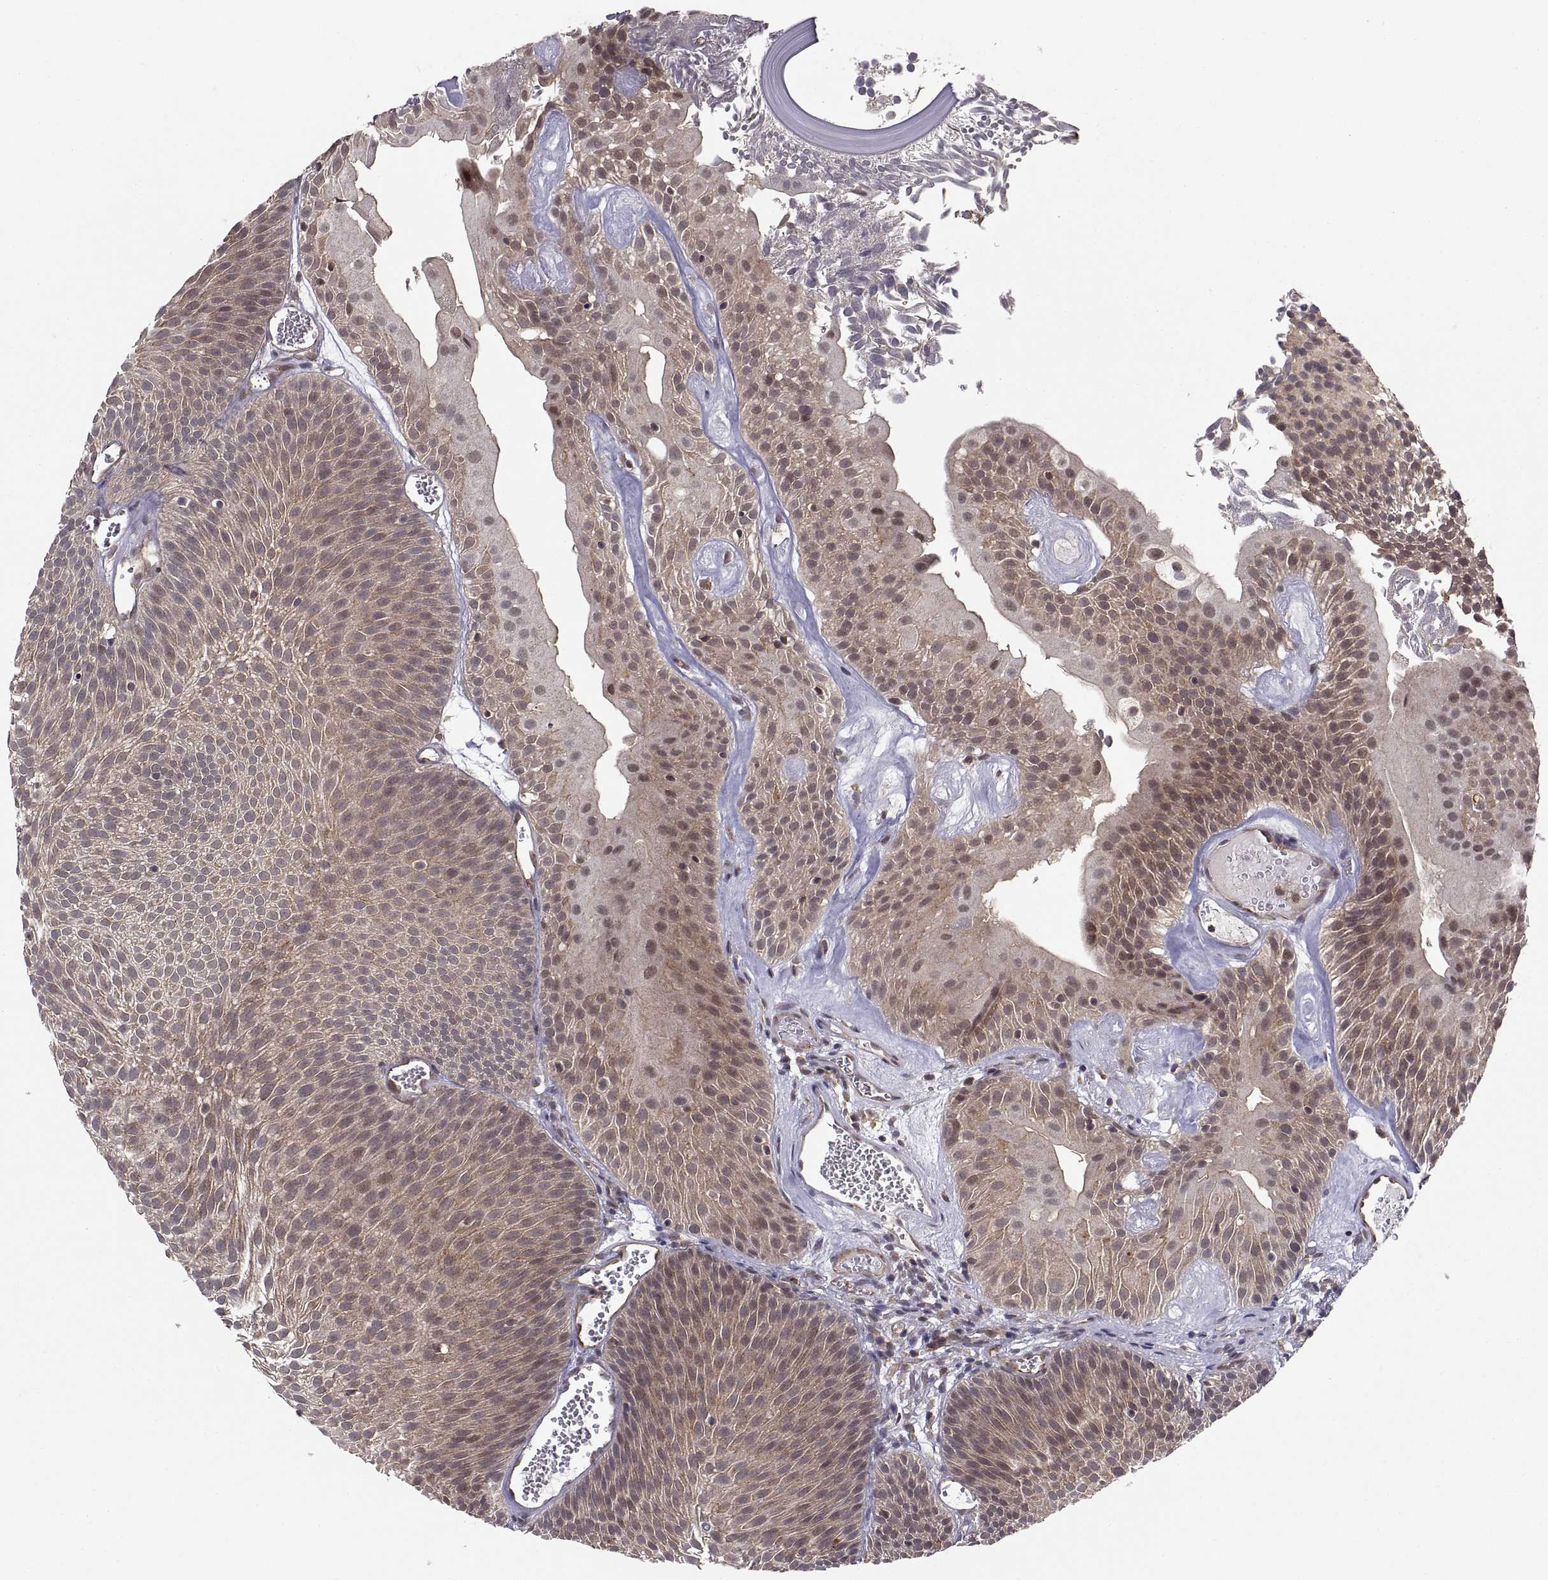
{"staining": {"intensity": "moderate", "quantity": "25%-75%", "location": "cytoplasmic/membranous"}, "tissue": "urothelial cancer", "cell_type": "Tumor cells", "image_type": "cancer", "snomed": [{"axis": "morphology", "description": "Urothelial carcinoma, Low grade"}, {"axis": "topography", "description": "Urinary bladder"}], "caption": "Brown immunohistochemical staining in human urothelial carcinoma (low-grade) shows moderate cytoplasmic/membranous staining in about 25%-75% of tumor cells. The protein is stained brown, and the nuclei are stained in blue (DAB IHC with brightfield microscopy, high magnification).", "gene": "ABL2", "patient": {"sex": "male", "age": 52}}